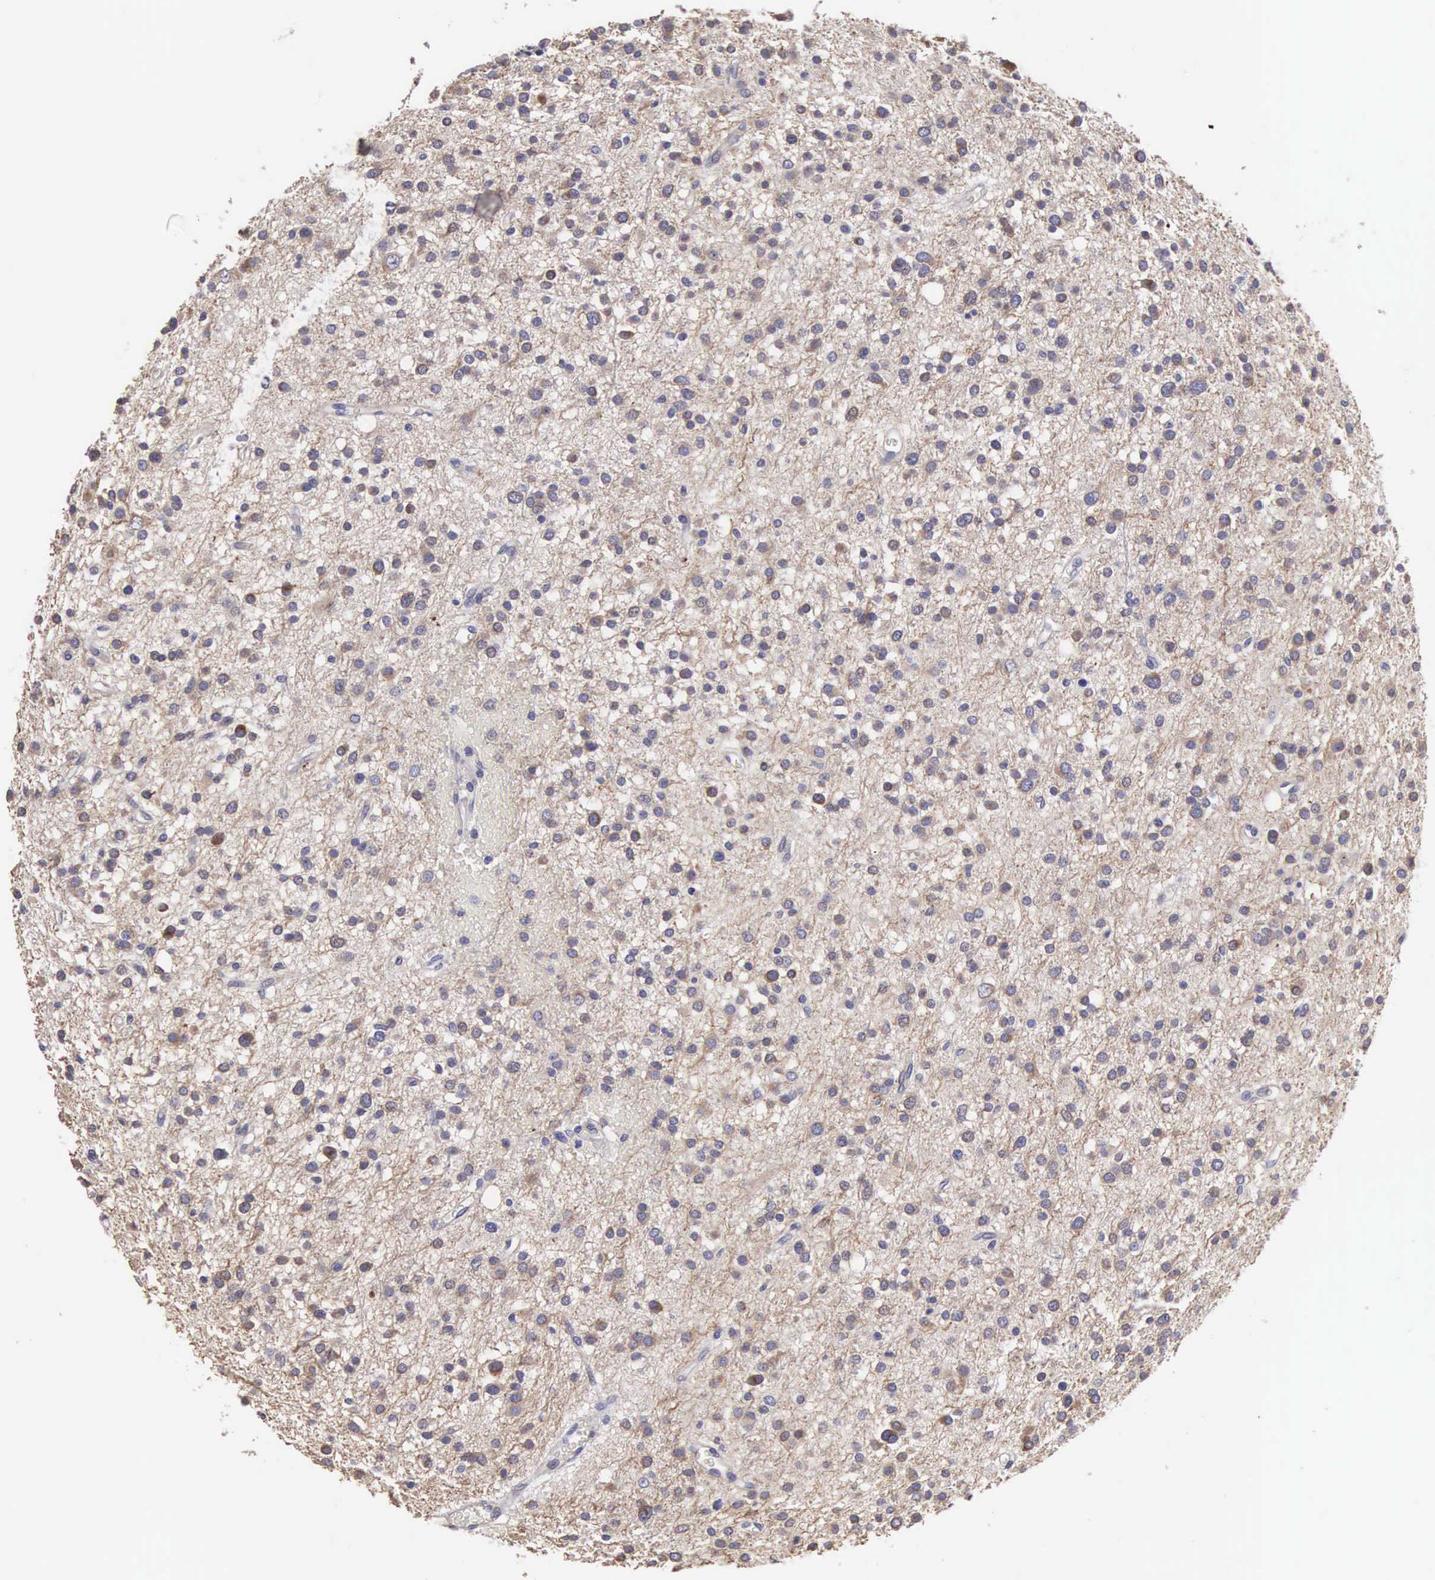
{"staining": {"intensity": "moderate", "quantity": "<25%", "location": "cytoplasmic/membranous"}, "tissue": "glioma", "cell_type": "Tumor cells", "image_type": "cancer", "snomed": [{"axis": "morphology", "description": "Glioma, malignant, Low grade"}, {"axis": "topography", "description": "Brain"}], "caption": "Protein analysis of glioma tissue shows moderate cytoplasmic/membranous staining in approximately <25% of tumor cells. (DAB IHC with brightfield microscopy, high magnification).", "gene": "SLITRK4", "patient": {"sex": "female", "age": 36}}